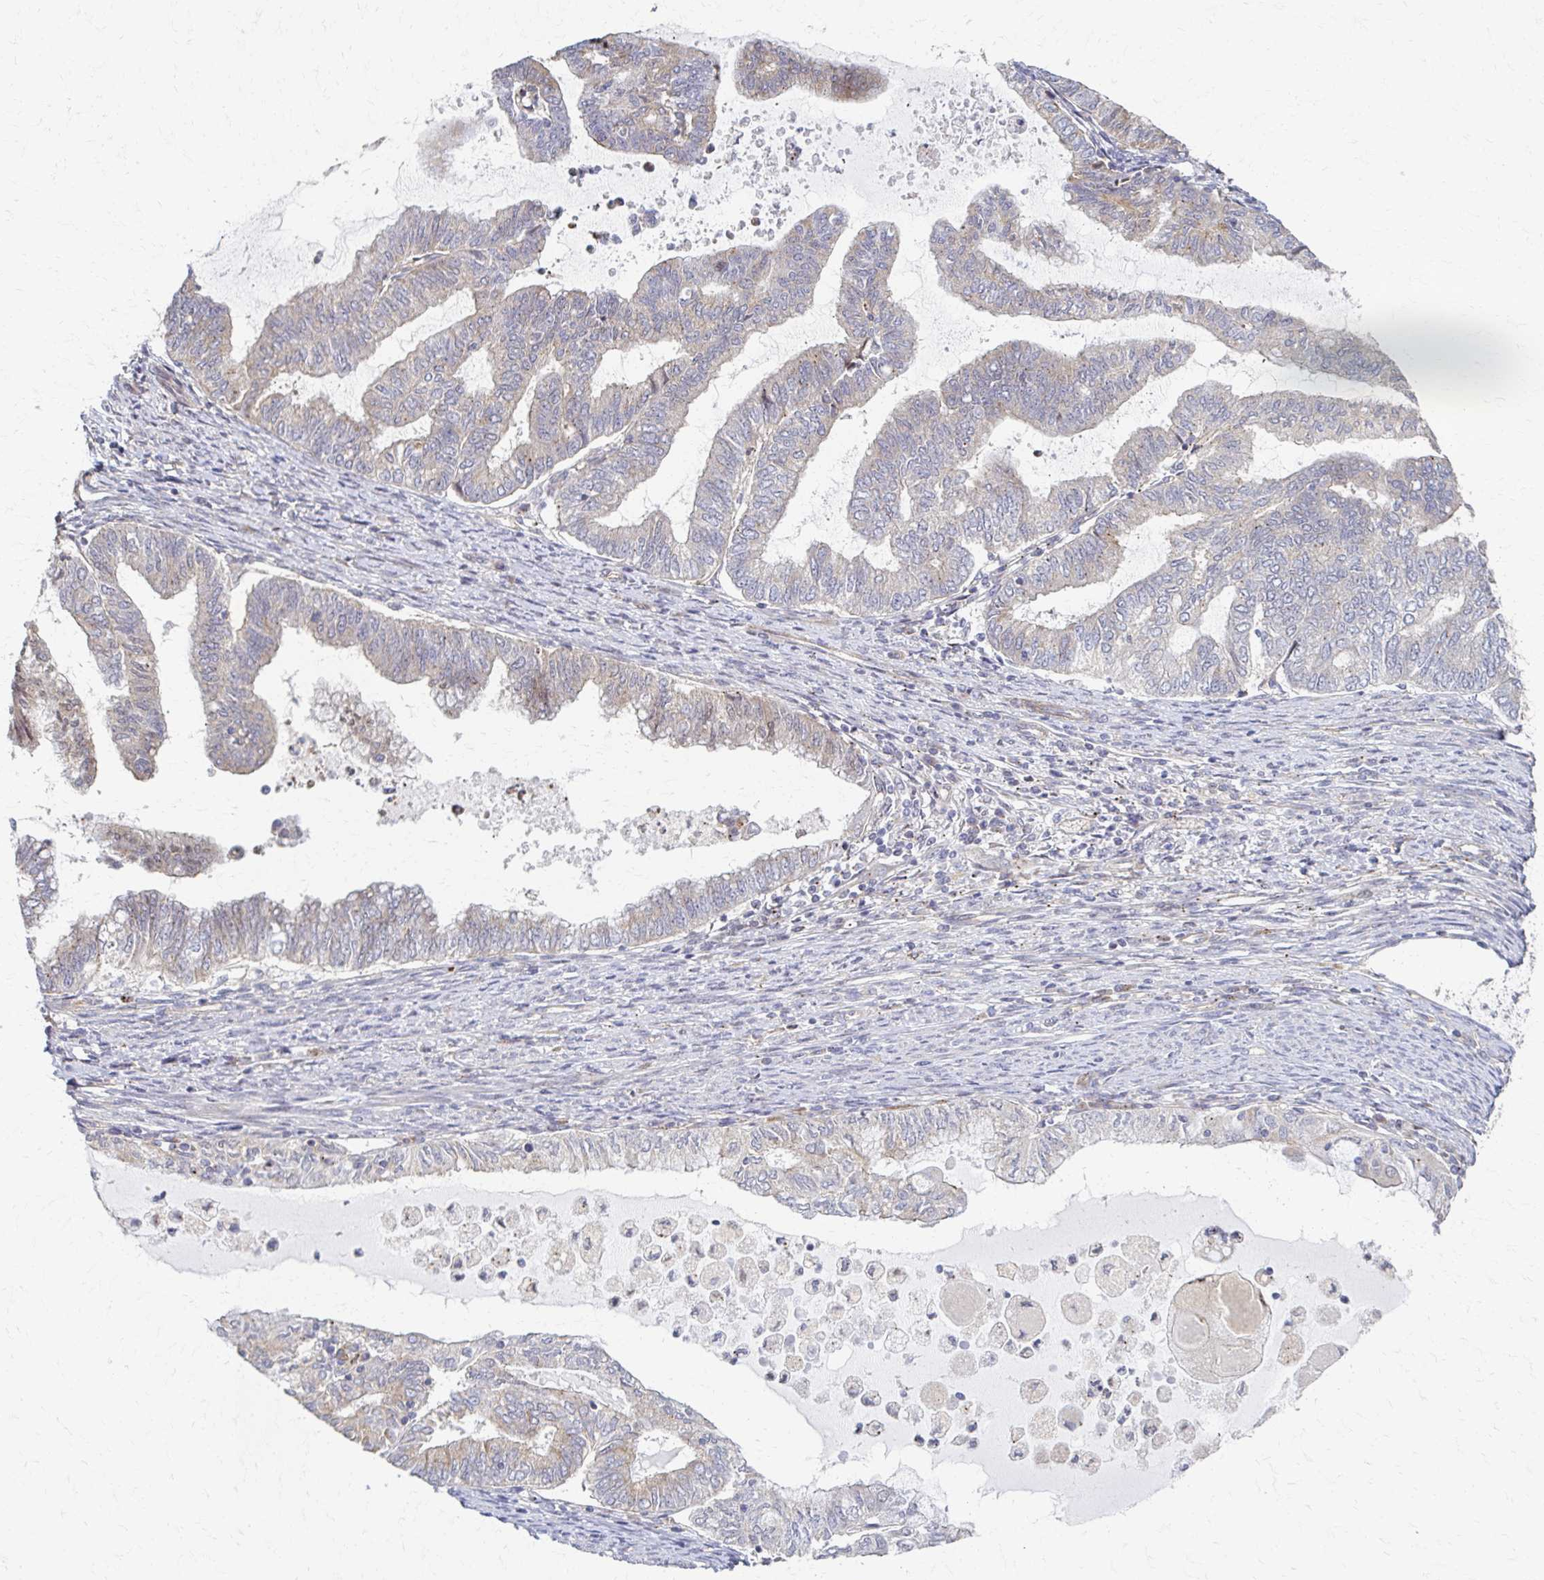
{"staining": {"intensity": "weak", "quantity": "25%-75%", "location": "cytoplasmic/membranous"}, "tissue": "endometrial cancer", "cell_type": "Tumor cells", "image_type": "cancer", "snomed": [{"axis": "morphology", "description": "Adenocarcinoma, NOS"}, {"axis": "topography", "description": "Endometrium"}], "caption": "Weak cytoplasmic/membranous expression is identified in about 25%-75% of tumor cells in endometrial cancer. The protein is shown in brown color, while the nuclei are stained blue.", "gene": "SKA2", "patient": {"sex": "female", "age": 79}}